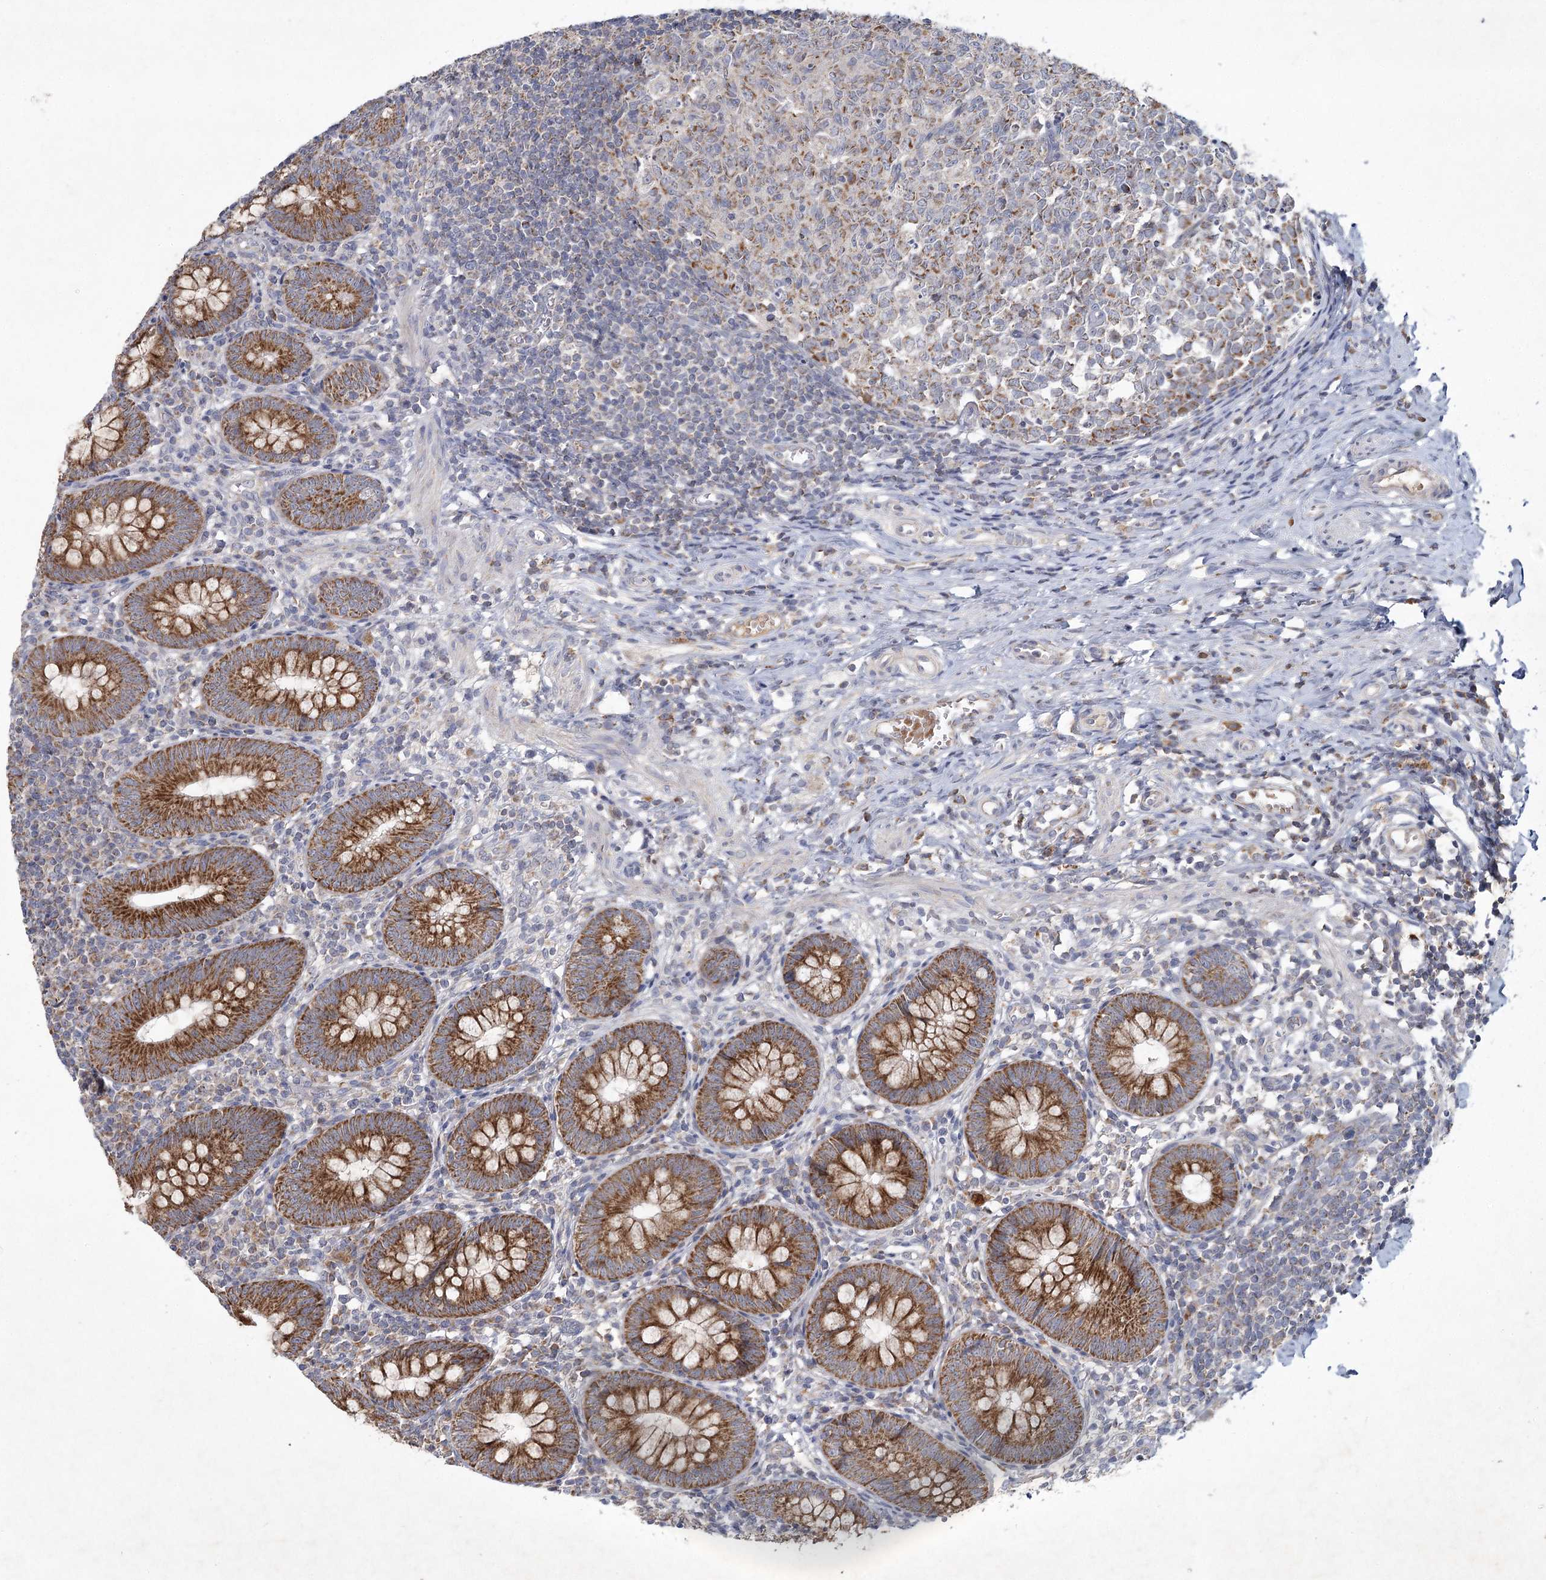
{"staining": {"intensity": "strong", "quantity": ">75%", "location": "cytoplasmic/membranous"}, "tissue": "appendix", "cell_type": "Glandular cells", "image_type": "normal", "snomed": [{"axis": "morphology", "description": "Normal tissue, NOS"}, {"axis": "topography", "description": "Appendix"}], "caption": "Benign appendix demonstrates strong cytoplasmic/membranous positivity in about >75% of glandular cells.", "gene": "MRPL44", "patient": {"sex": "male", "age": 14}}